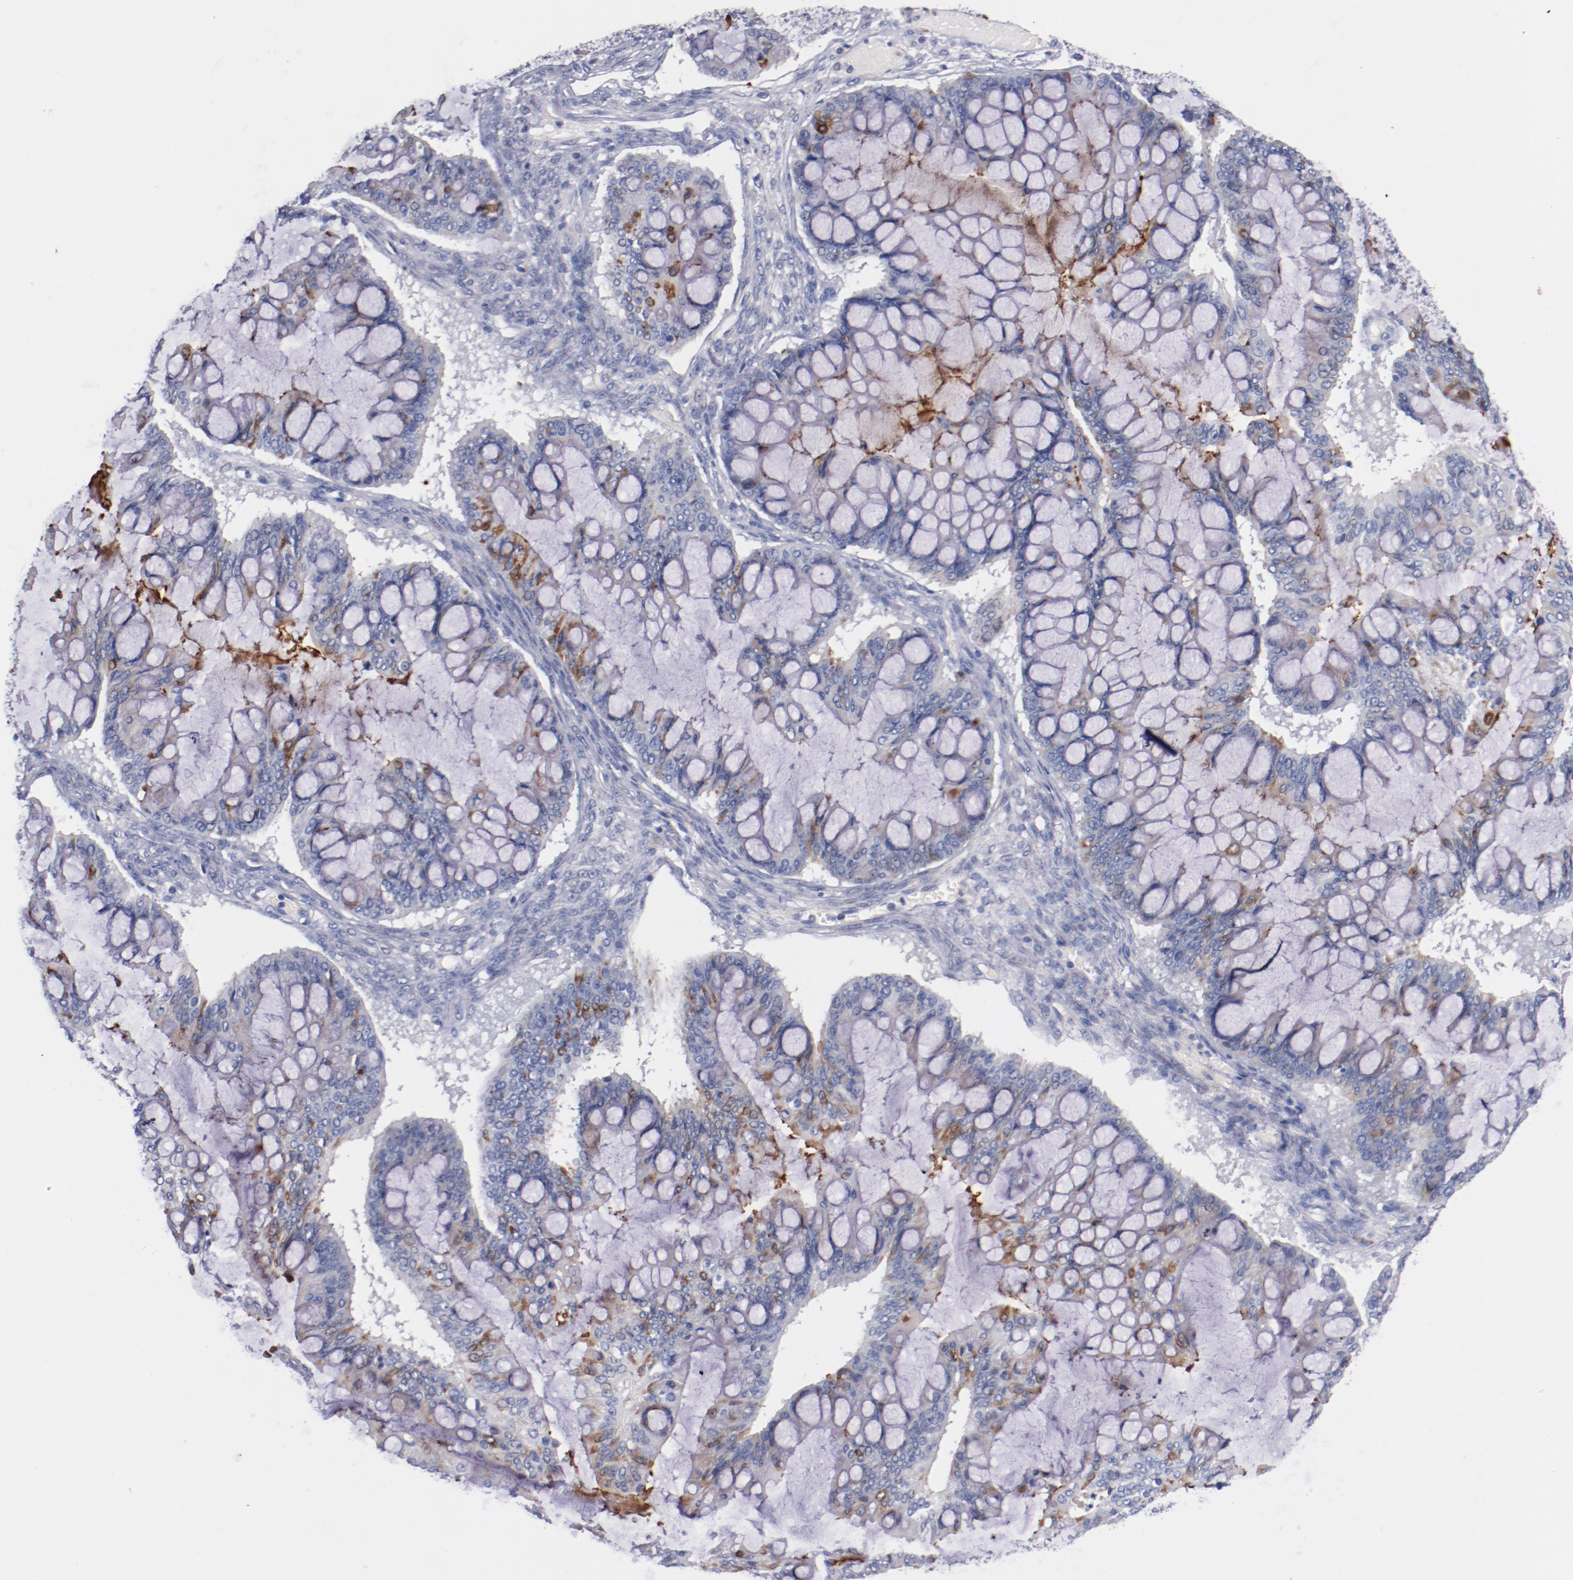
{"staining": {"intensity": "weak", "quantity": "<25%", "location": "cytoplasmic/membranous"}, "tissue": "ovarian cancer", "cell_type": "Tumor cells", "image_type": "cancer", "snomed": [{"axis": "morphology", "description": "Cystadenocarcinoma, mucinous, NOS"}, {"axis": "topography", "description": "Ovary"}], "caption": "IHC photomicrograph of human mucinous cystadenocarcinoma (ovarian) stained for a protein (brown), which reveals no staining in tumor cells. (DAB (3,3'-diaminobenzidine) IHC visualized using brightfield microscopy, high magnification).", "gene": "CNTNAP2", "patient": {"sex": "female", "age": 73}}